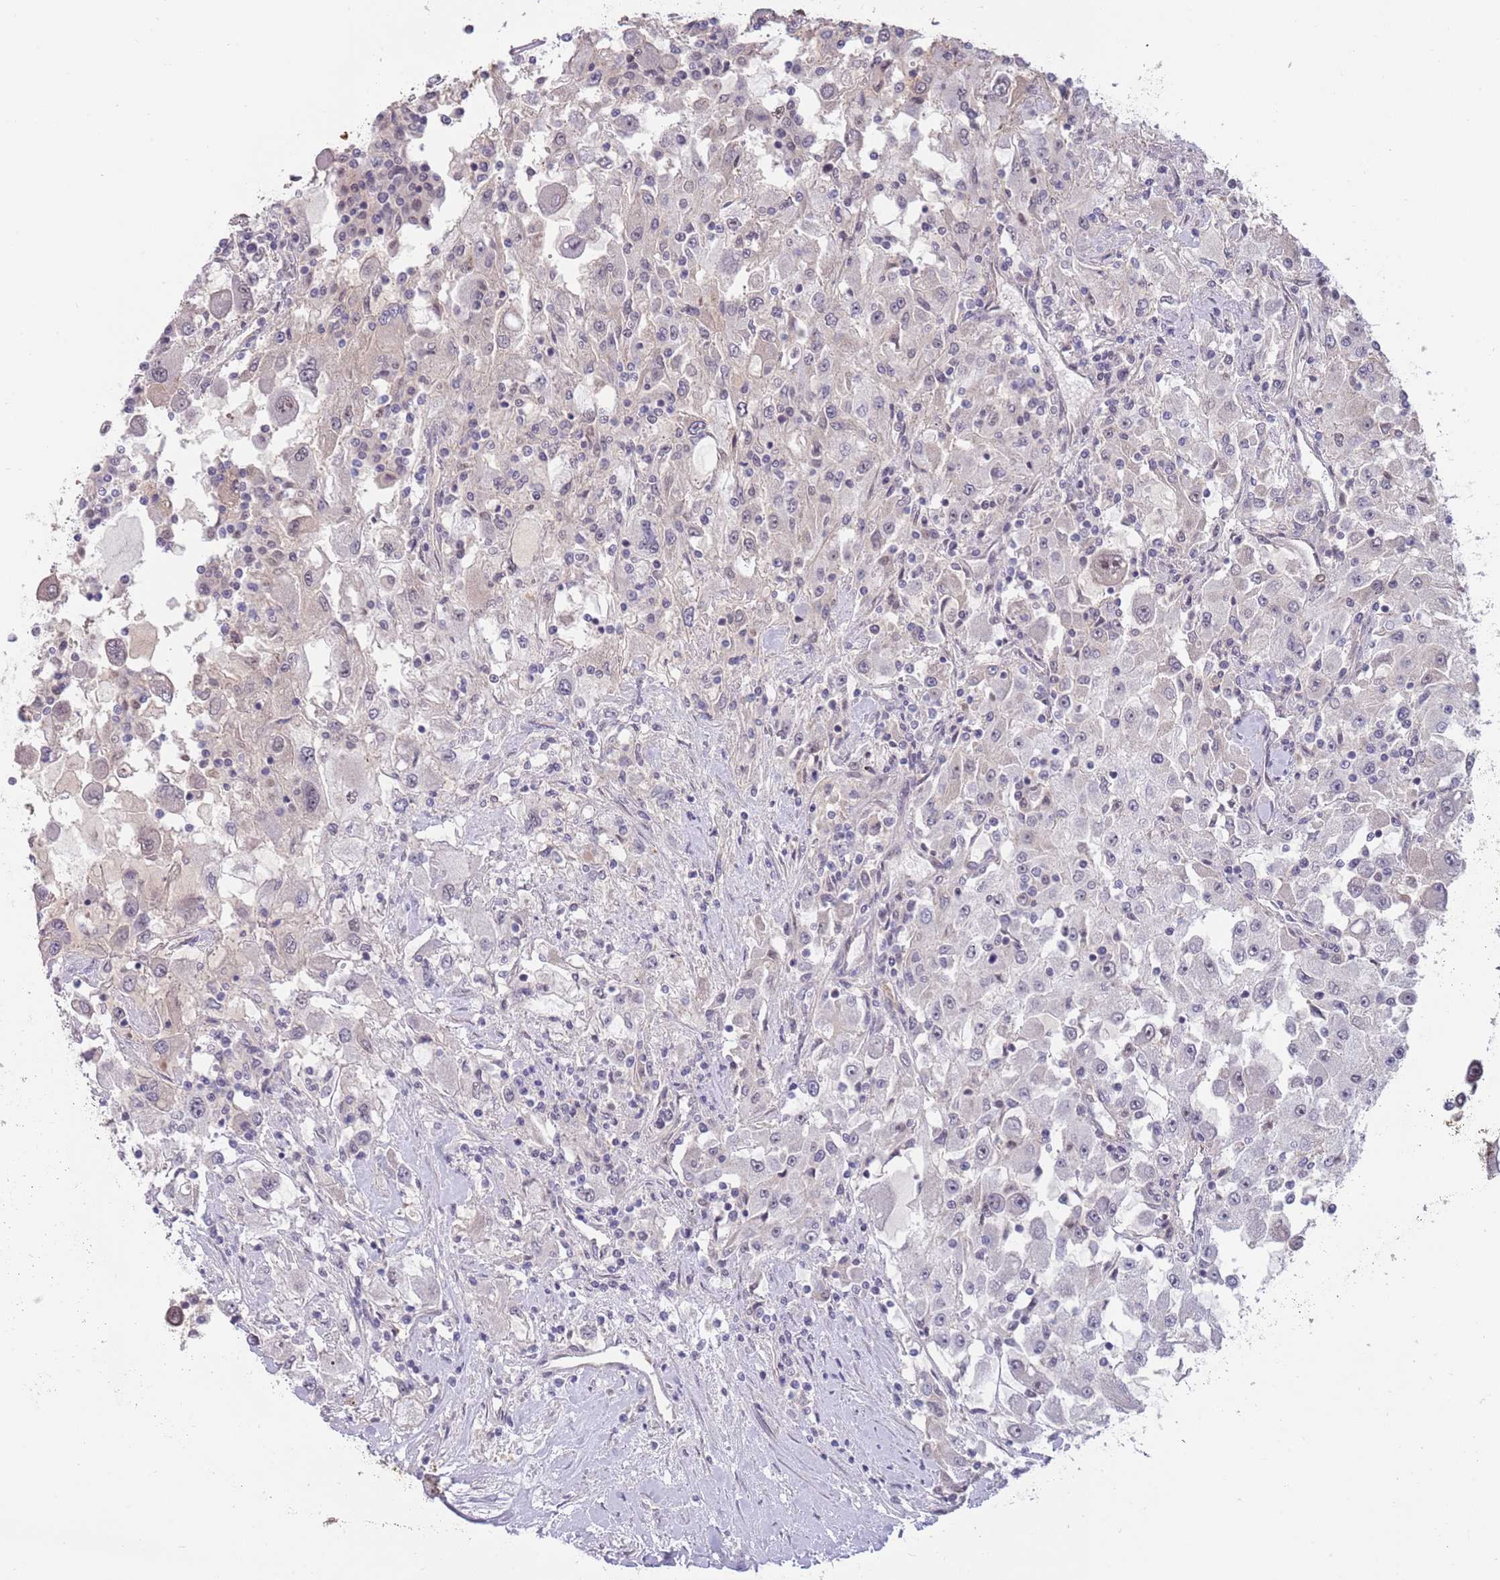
{"staining": {"intensity": "negative", "quantity": "none", "location": "none"}, "tissue": "renal cancer", "cell_type": "Tumor cells", "image_type": "cancer", "snomed": [{"axis": "morphology", "description": "Adenocarcinoma, NOS"}, {"axis": "topography", "description": "Kidney"}], "caption": "The IHC micrograph has no significant positivity in tumor cells of renal cancer (adenocarcinoma) tissue.", "gene": "ZBTB7A", "patient": {"sex": "female", "age": 67}}